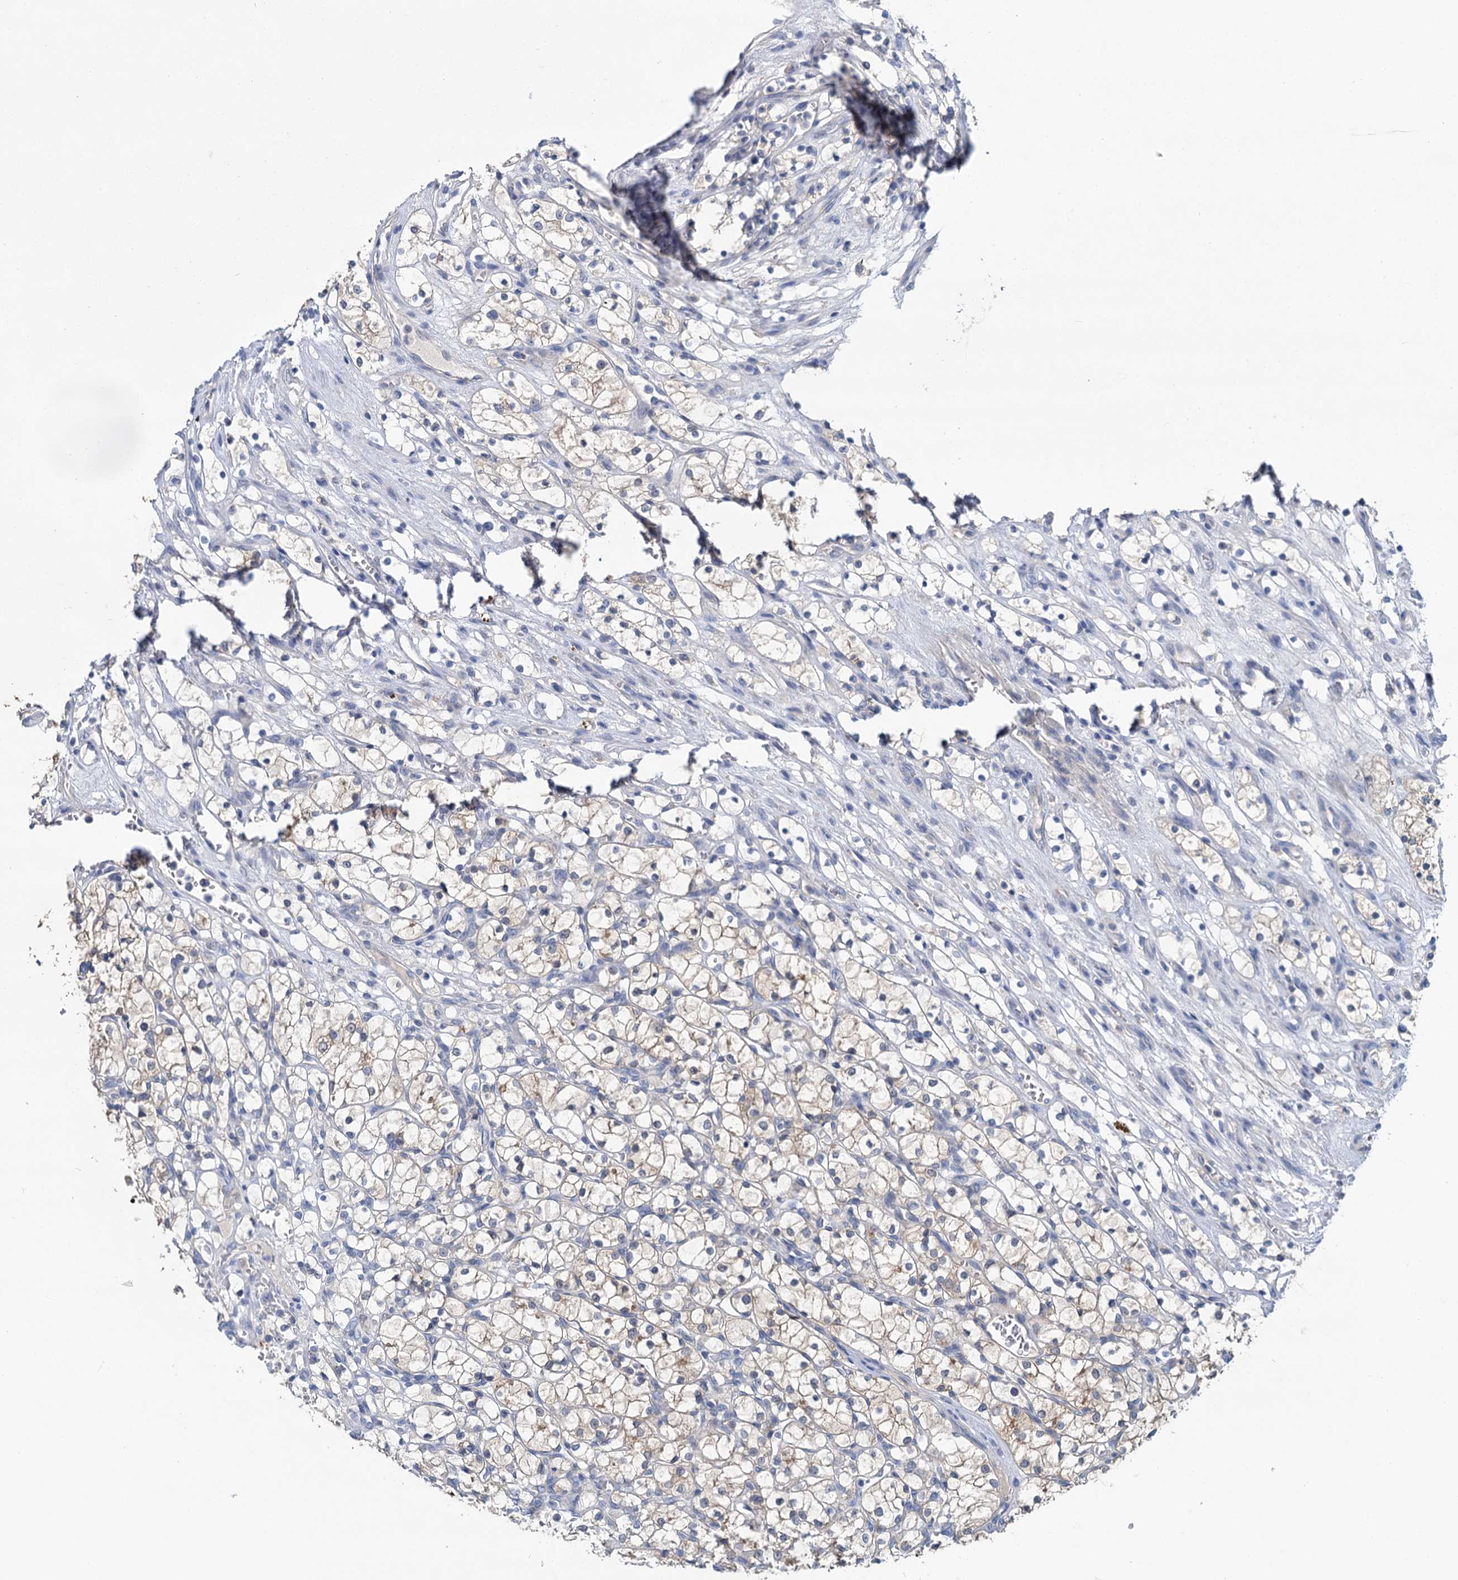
{"staining": {"intensity": "weak", "quantity": "<25%", "location": "cytoplasmic/membranous"}, "tissue": "renal cancer", "cell_type": "Tumor cells", "image_type": "cancer", "snomed": [{"axis": "morphology", "description": "Adenocarcinoma, NOS"}, {"axis": "topography", "description": "Kidney"}], "caption": "Immunohistochemistry histopathology image of neoplastic tissue: renal cancer (adenocarcinoma) stained with DAB reveals no significant protein staining in tumor cells.", "gene": "ANKRD42", "patient": {"sex": "female", "age": 69}}